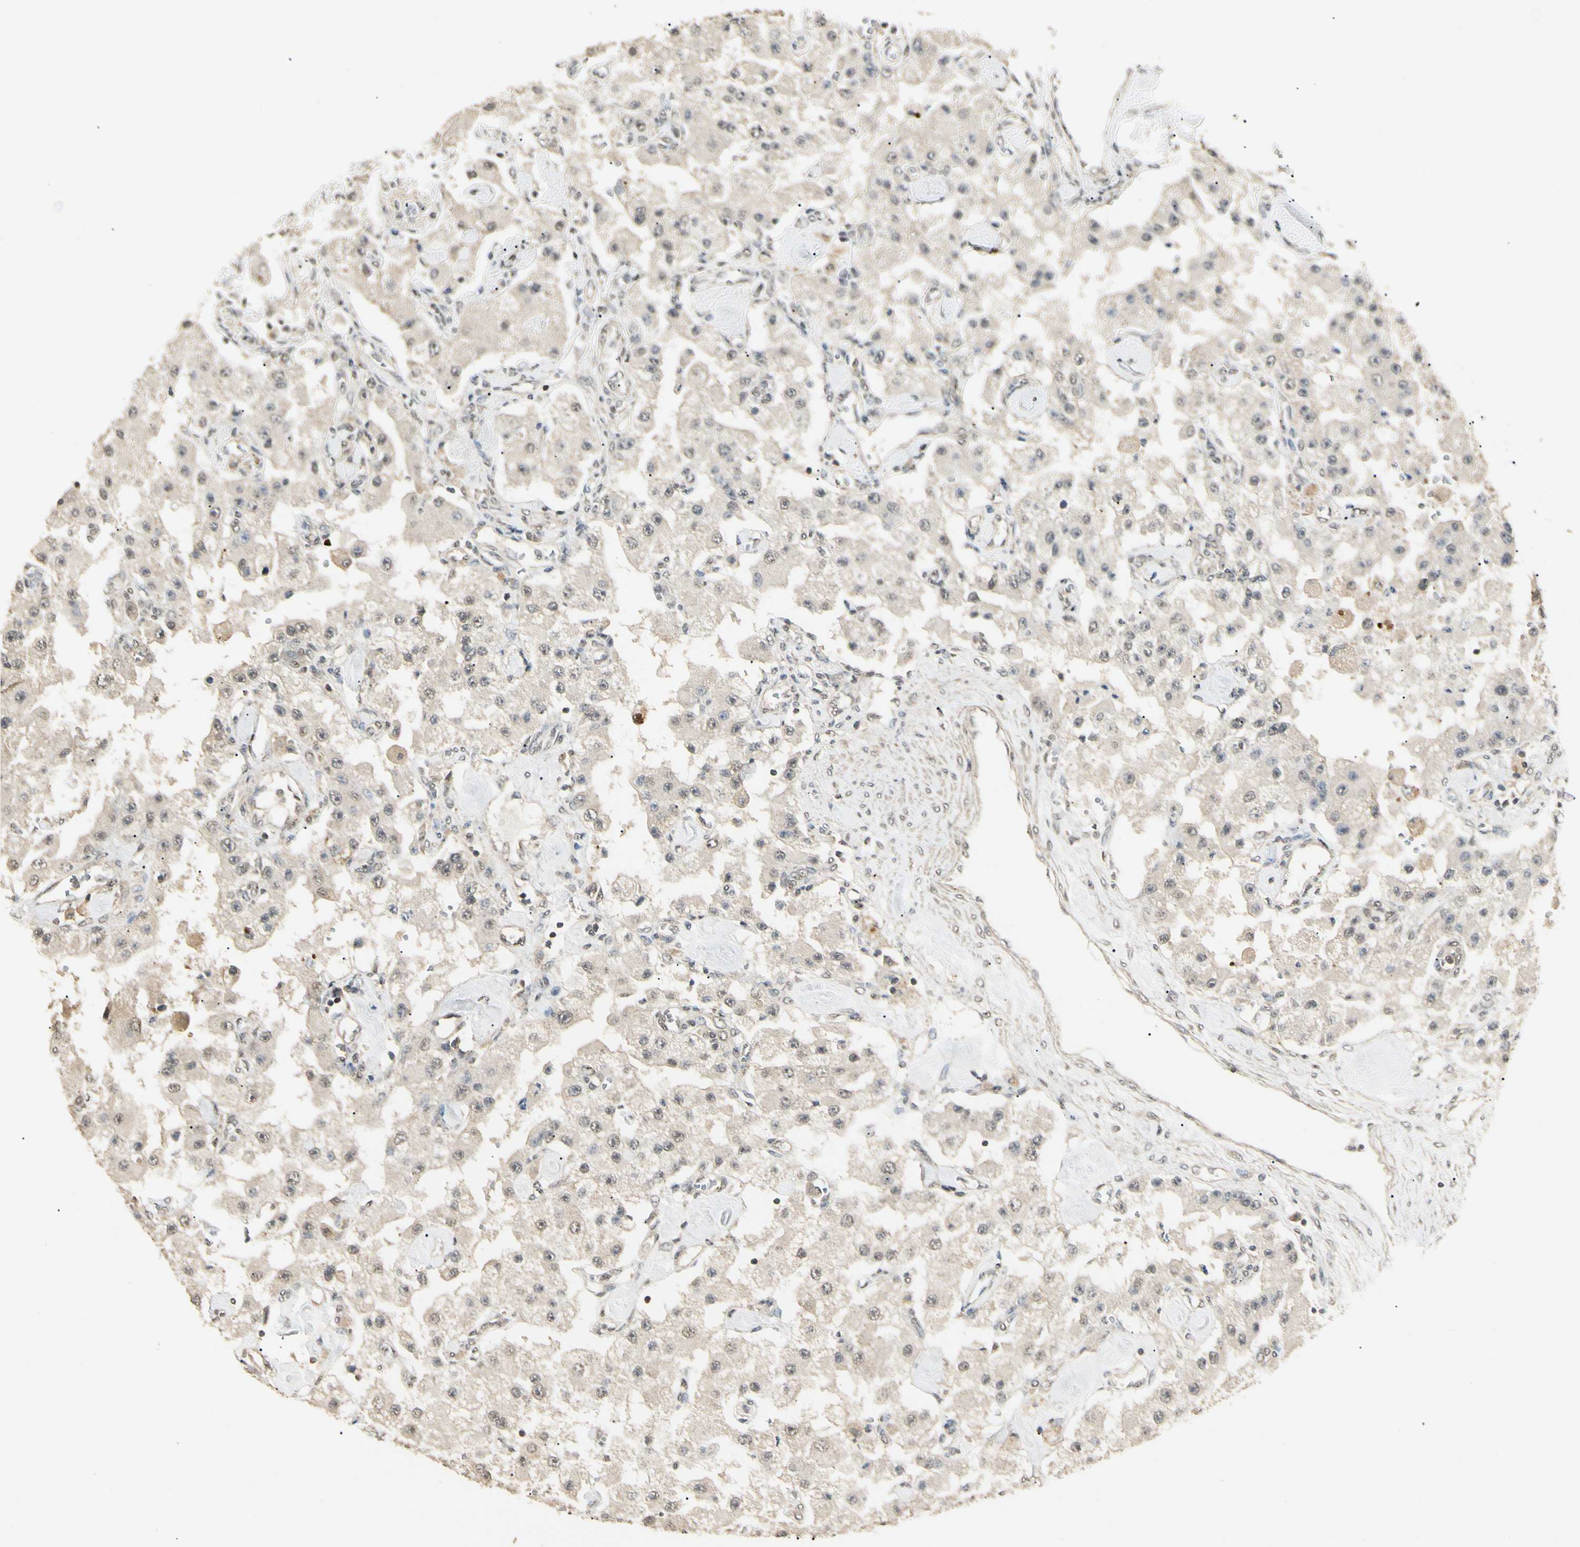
{"staining": {"intensity": "weak", "quantity": "<25%", "location": "cytoplasmic/membranous"}, "tissue": "carcinoid", "cell_type": "Tumor cells", "image_type": "cancer", "snomed": [{"axis": "morphology", "description": "Carcinoid, malignant, NOS"}, {"axis": "topography", "description": "Pancreas"}], "caption": "This is an immunohistochemistry (IHC) histopathology image of human carcinoid (malignant). There is no expression in tumor cells.", "gene": "SGCA", "patient": {"sex": "male", "age": 41}}